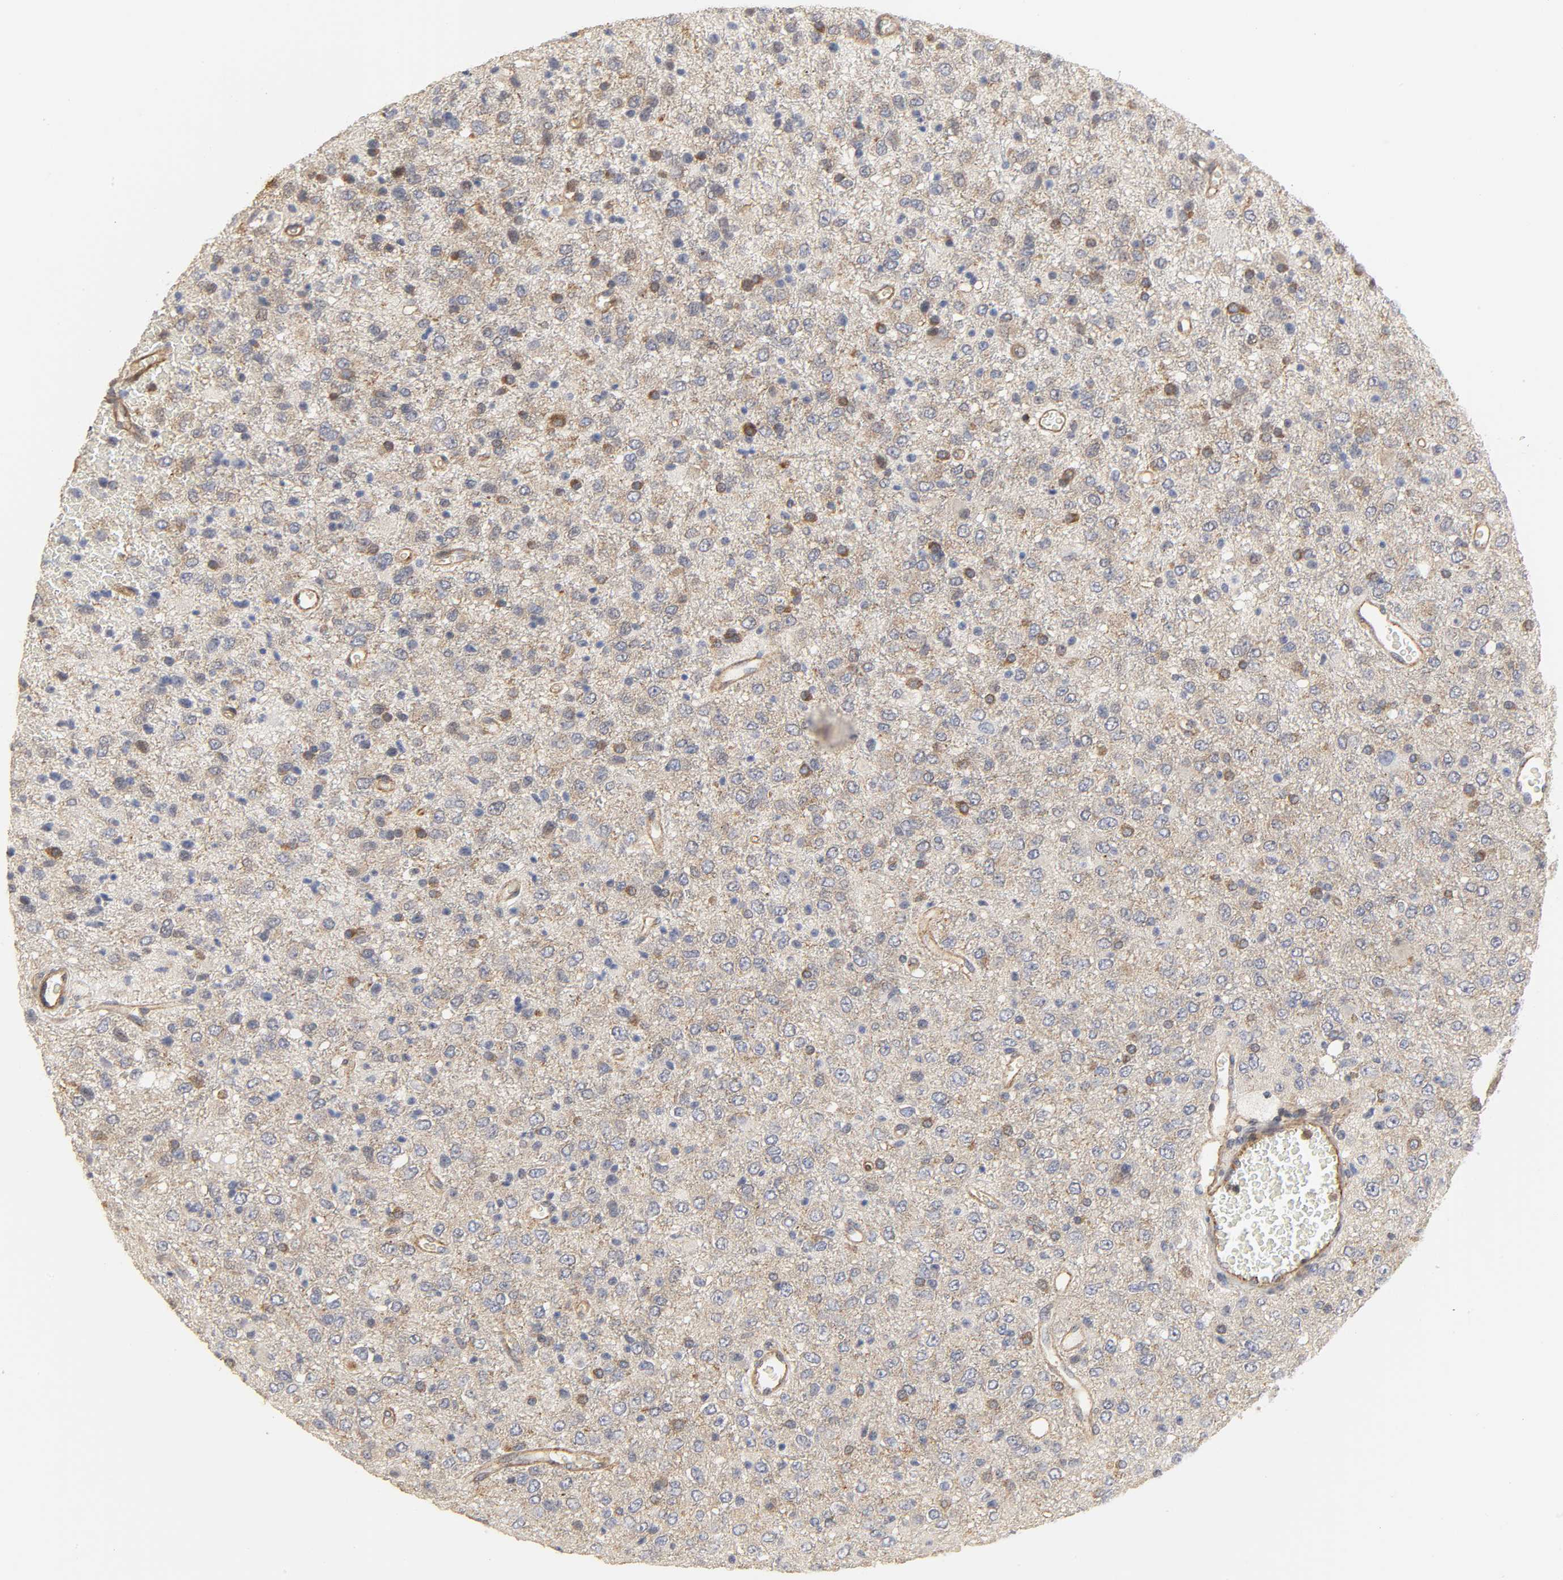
{"staining": {"intensity": "moderate", "quantity": ">75%", "location": "cytoplasmic/membranous"}, "tissue": "glioma", "cell_type": "Tumor cells", "image_type": "cancer", "snomed": [{"axis": "morphology", "description": "Glioma, malignant, High grade"}, {"axis": "topography", "description": "pancreas cauda"}], "caption": "Protein staining of glioma tissue shows moderate cytoplasmic/membranous expression in approximately >75% of tumor cells.", "gene": "SH3GLB1", "patient": {"sex": "male", "age": 60}}